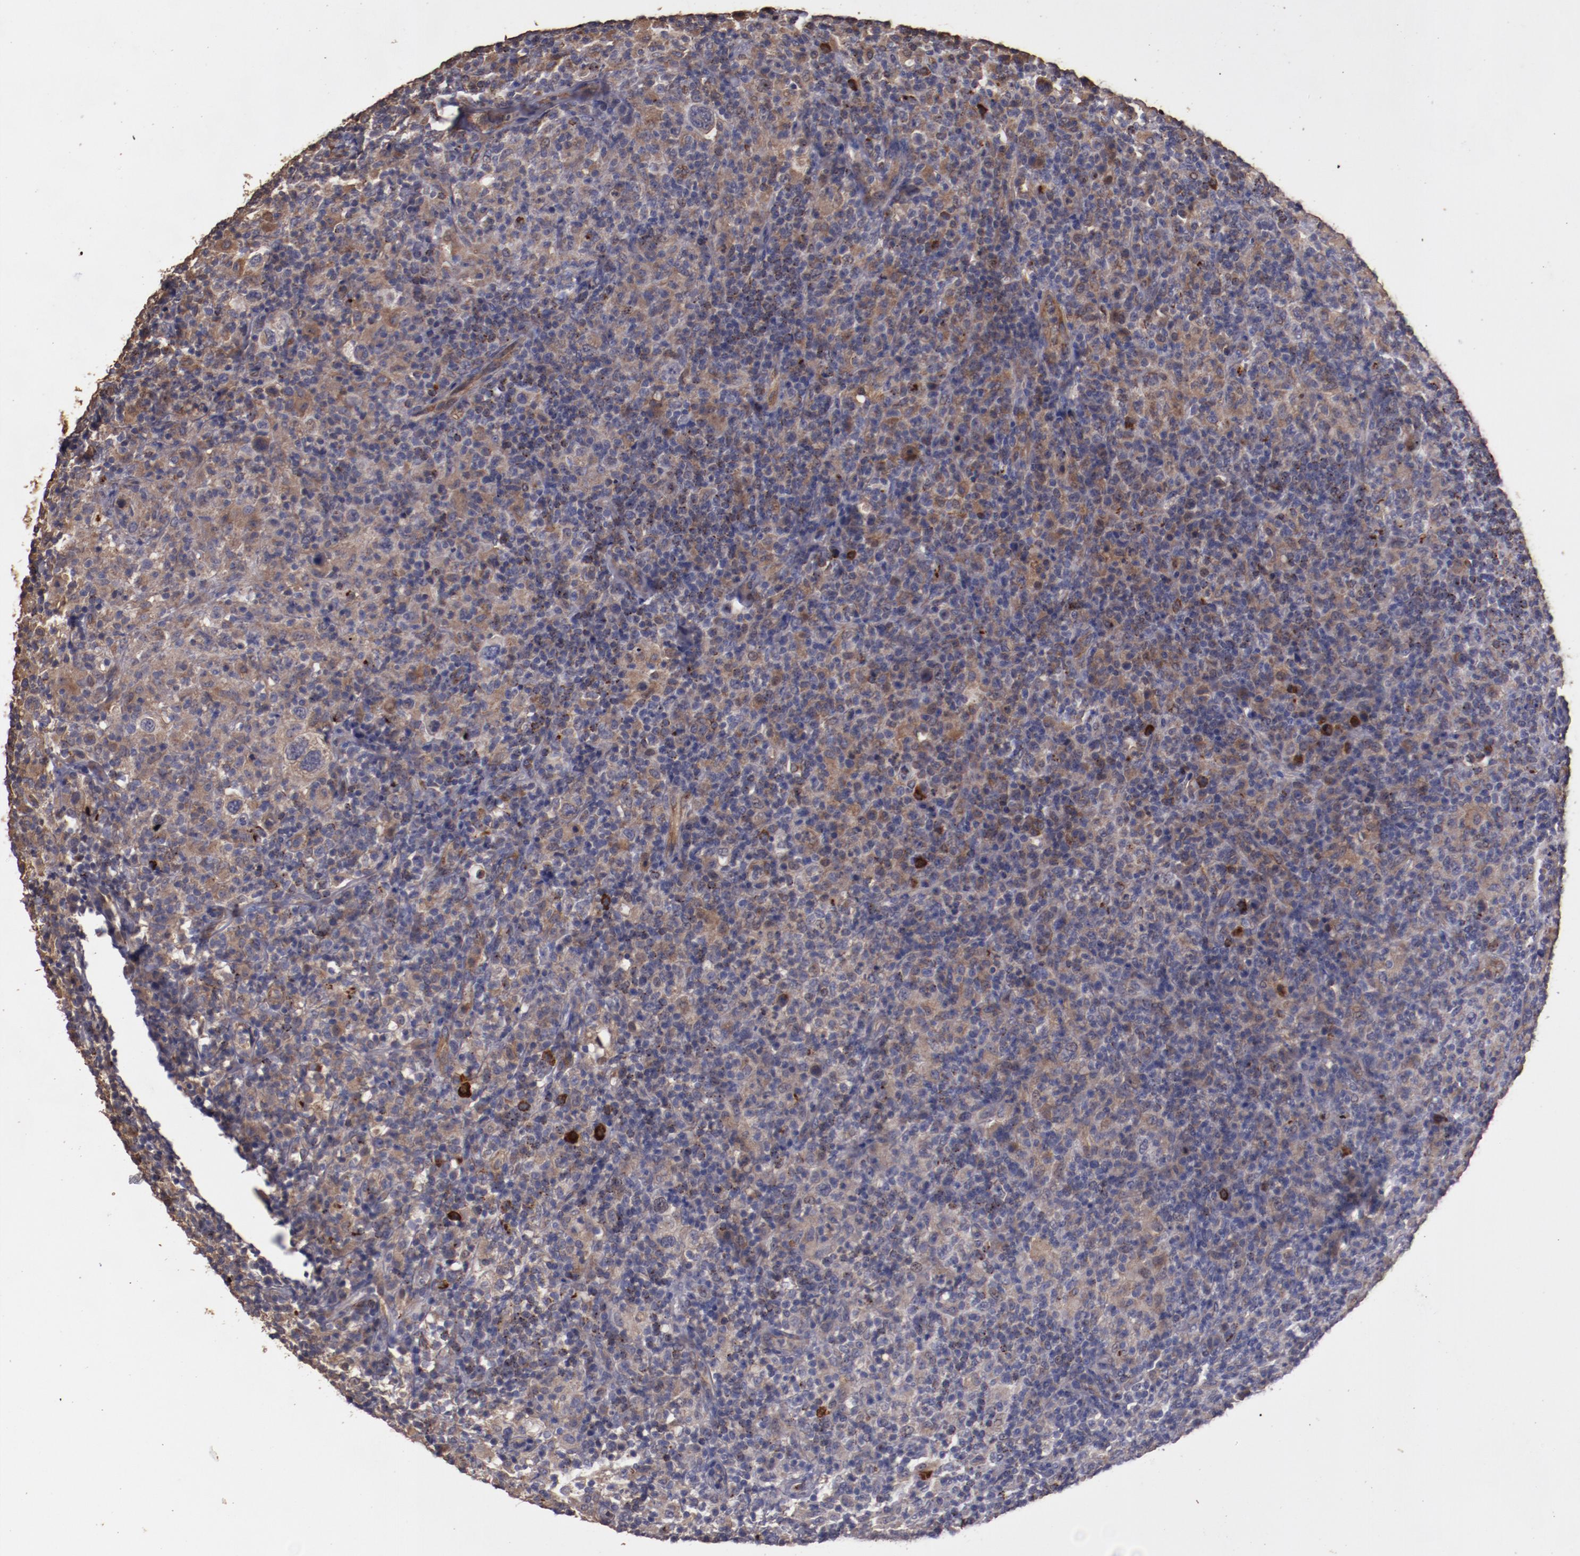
{"staining": {"intensity": "weak", "quantity": "25%-75%", "location": "cytoplasmic/membranous"}, "tissue": "lymphoma", "cell_type": "Tumor cells", "image_type": "cancer", "snomed": [{"axis": "morphology", "description": "Hodgkin's disease, NOS"}, {"axis": "topography", "description": "Lymph node"}], "caption": "Human lymphoma stained for a protein (brown) shows weak cytoplasmic/membranous positive positivity in approximately 25%-75% of tumor cells.", "gene": "SRRD", "patient": {"sex": "male", "age": 65}}